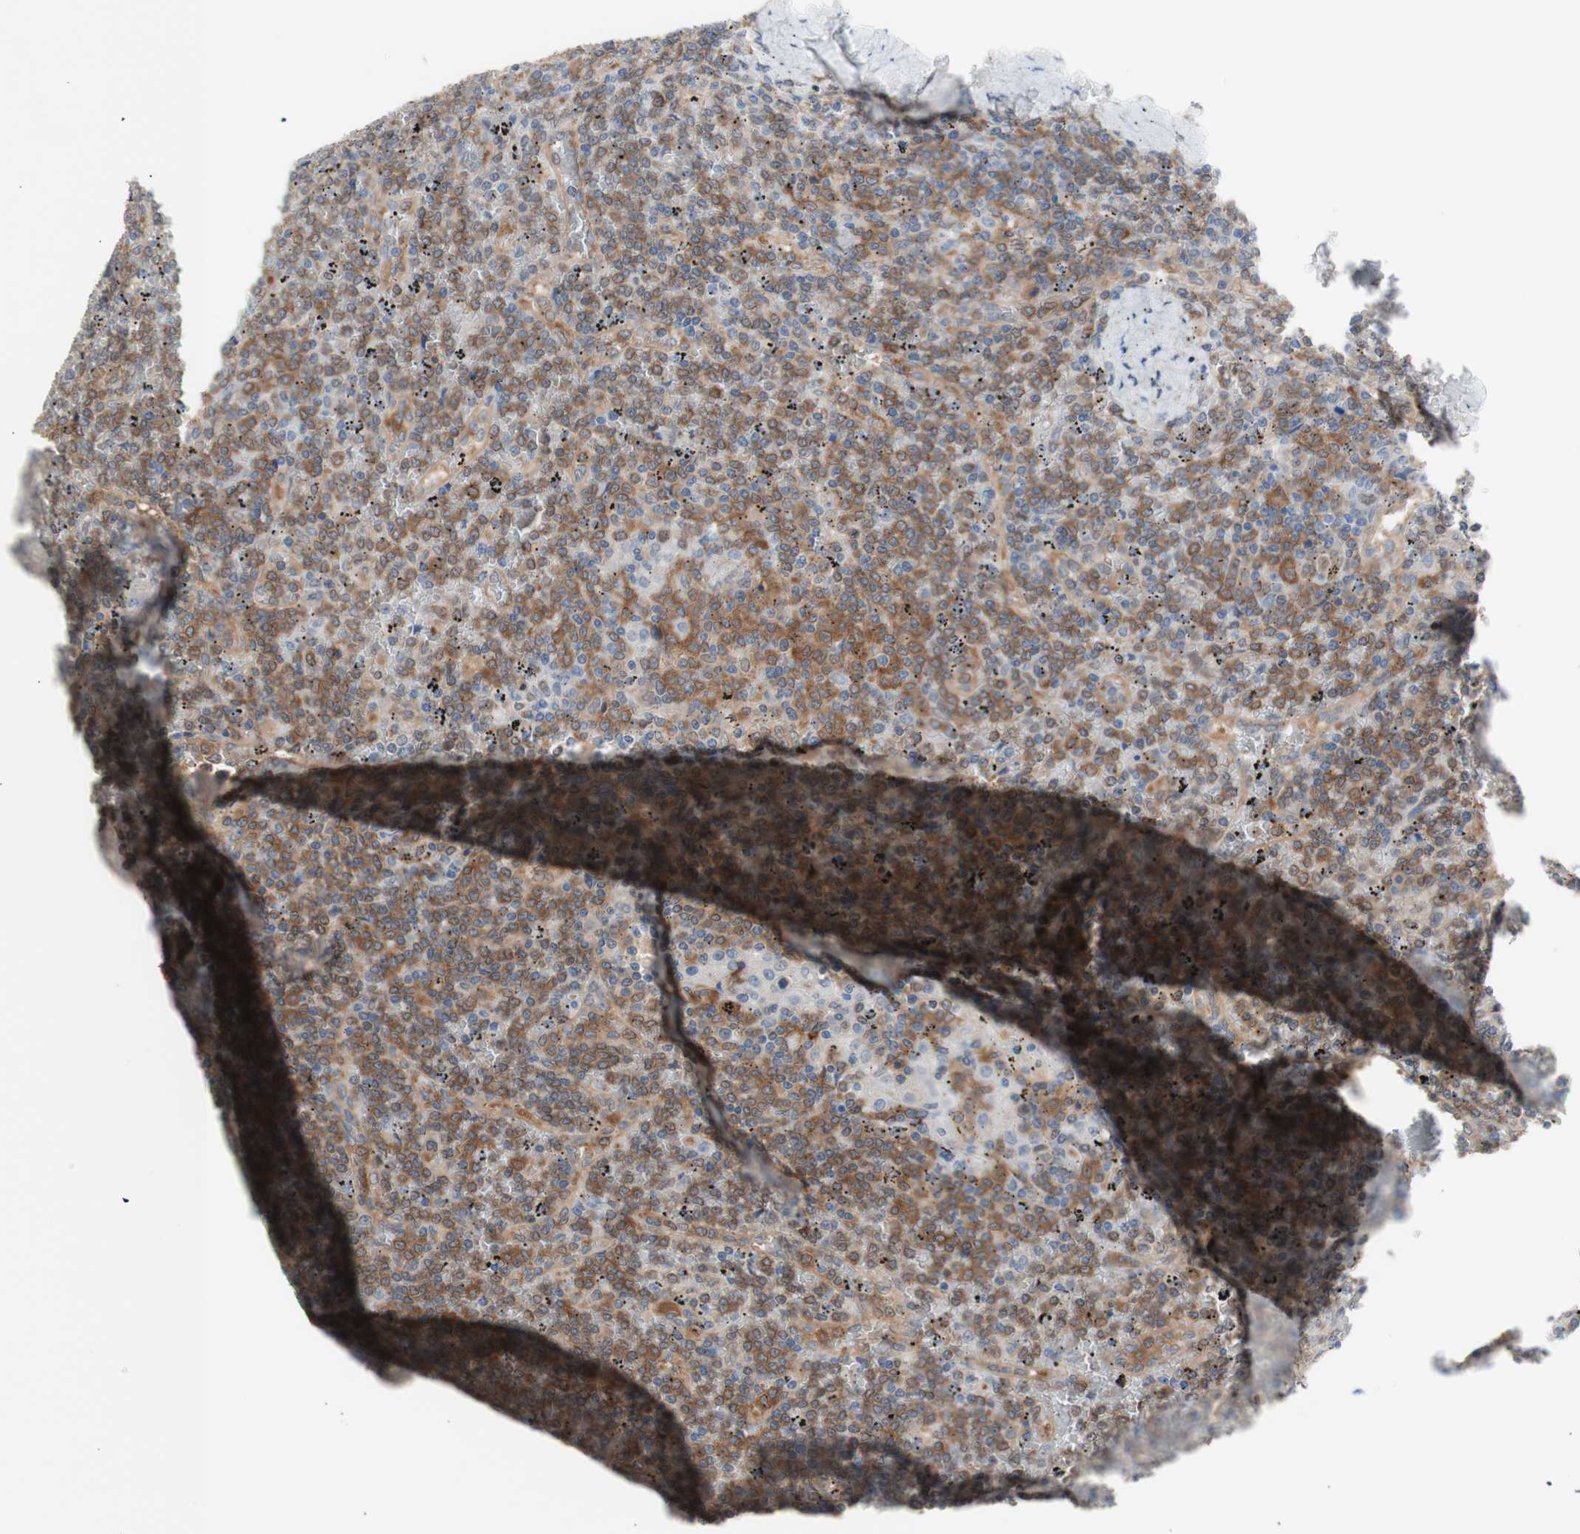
{"staining": {"intensity": "moderate", "quantity": ">75%", "location": "cytoplasmic/membranous"}, "tissue": "lymphoma", "cell_type": "Tumor cells", "image_type": "cancer", "snomed": [{"axis": "morphology", "description": "Malignant lymphoma, non-Hodgkin's type, Low grade"}, {"axis": "topography", "description": "Spleen"}], "caption": "Lymphoma was stained to show a protein in brown. There is medium levels of moderate cytoplasmic/membranous expression in approximately >75% of tumor cells.", "gene": "PRMT5", "patient": {"sex": "female", "age": 19}}